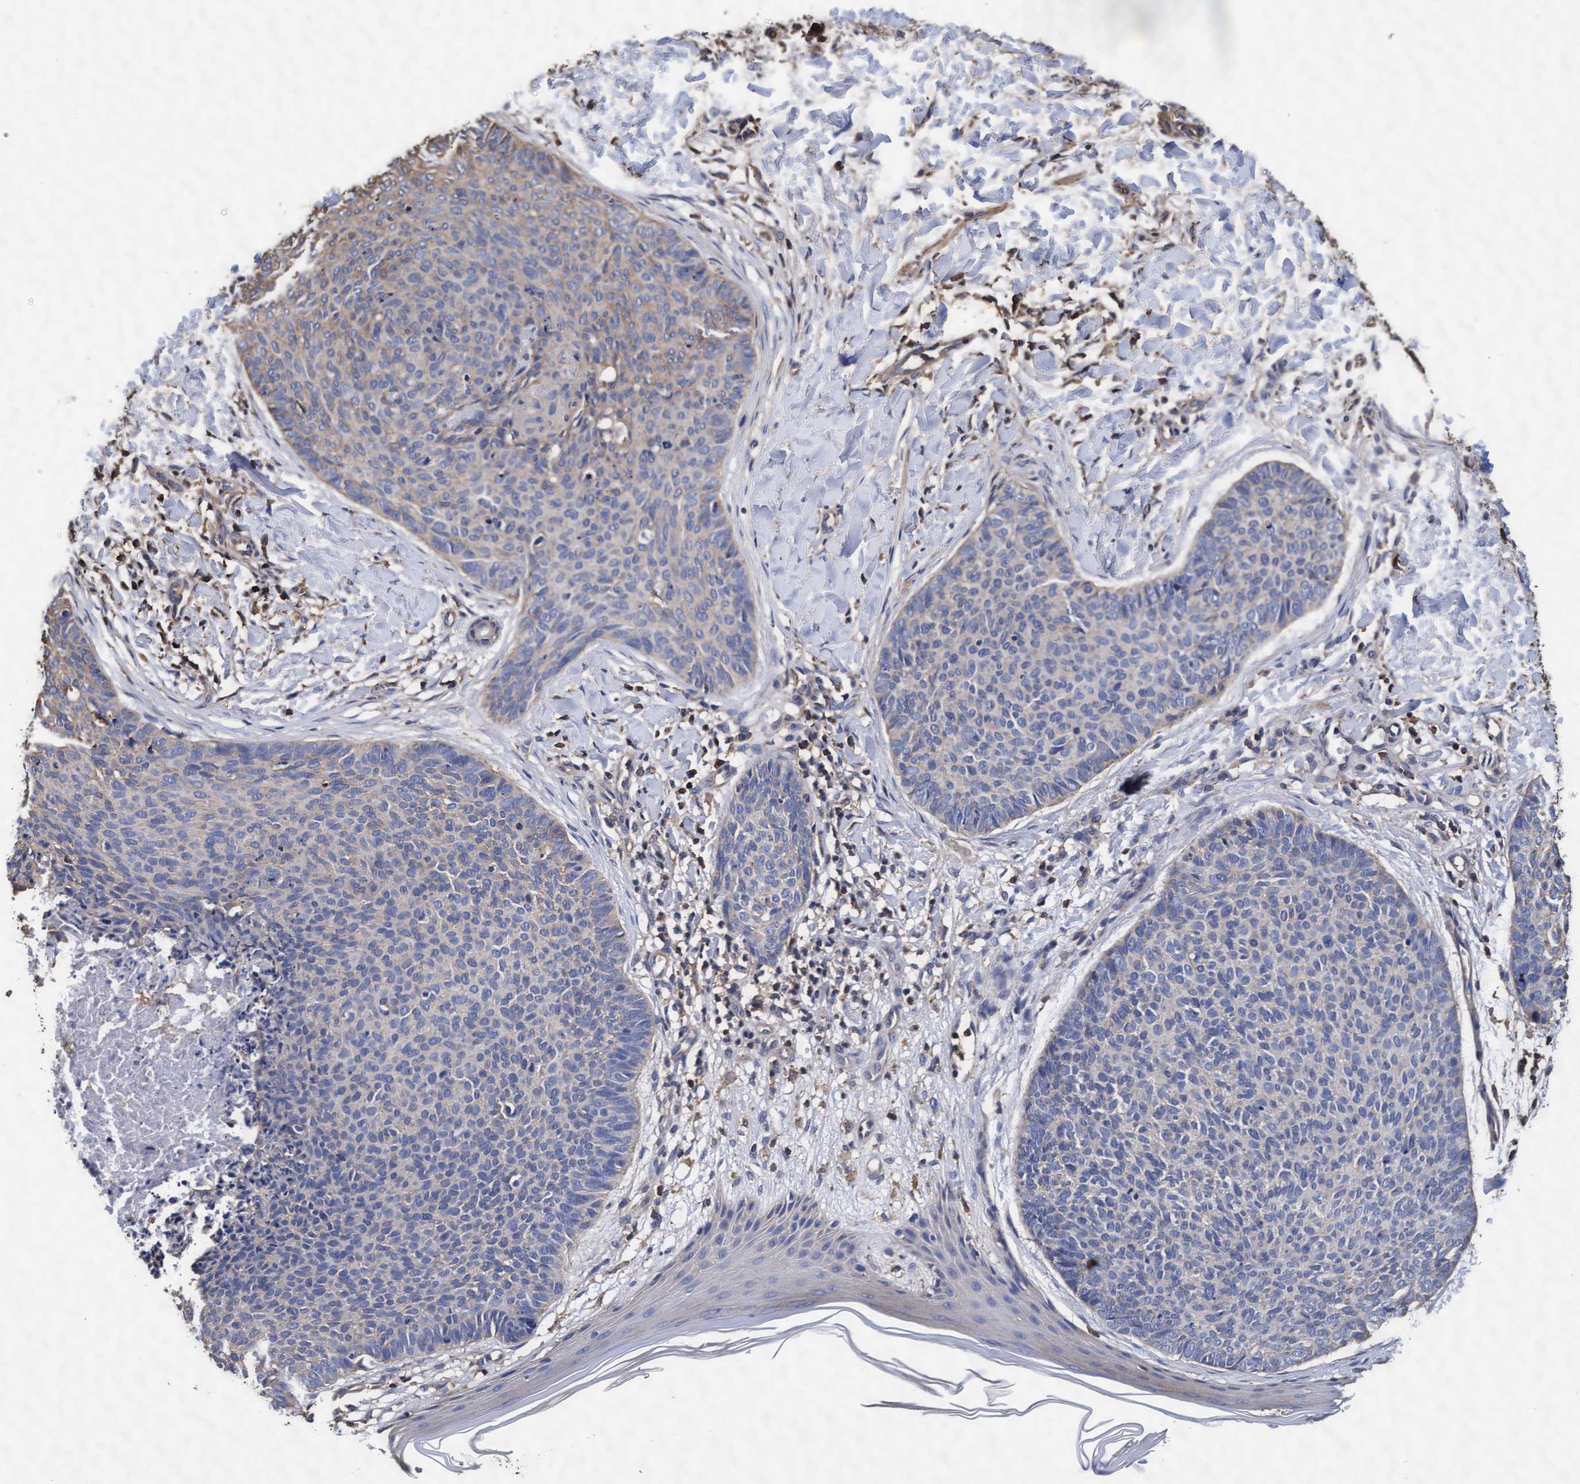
{"staining": {"intensity": "weak", "quantity": "<25%", "location": "cytoplasmic/membranous"}, "tissue": "skin cancer", "cell_type": "Tumor cells", "image_type": "cancer", "snomed": [{"axis": "morphology", "description": "Normal tissue, NOS"}, {"axis": "morphology", "description": "Basal cell carcinoma"}, {"axis": "topography", "description": "Skin"}], "caption": "This is a micrograph of IHC staining of skin basal cell carcinoma, which shows no staining in tumor cells.", "gene": "GRHPR", "patient": {"sex": "male", "age": 50}}